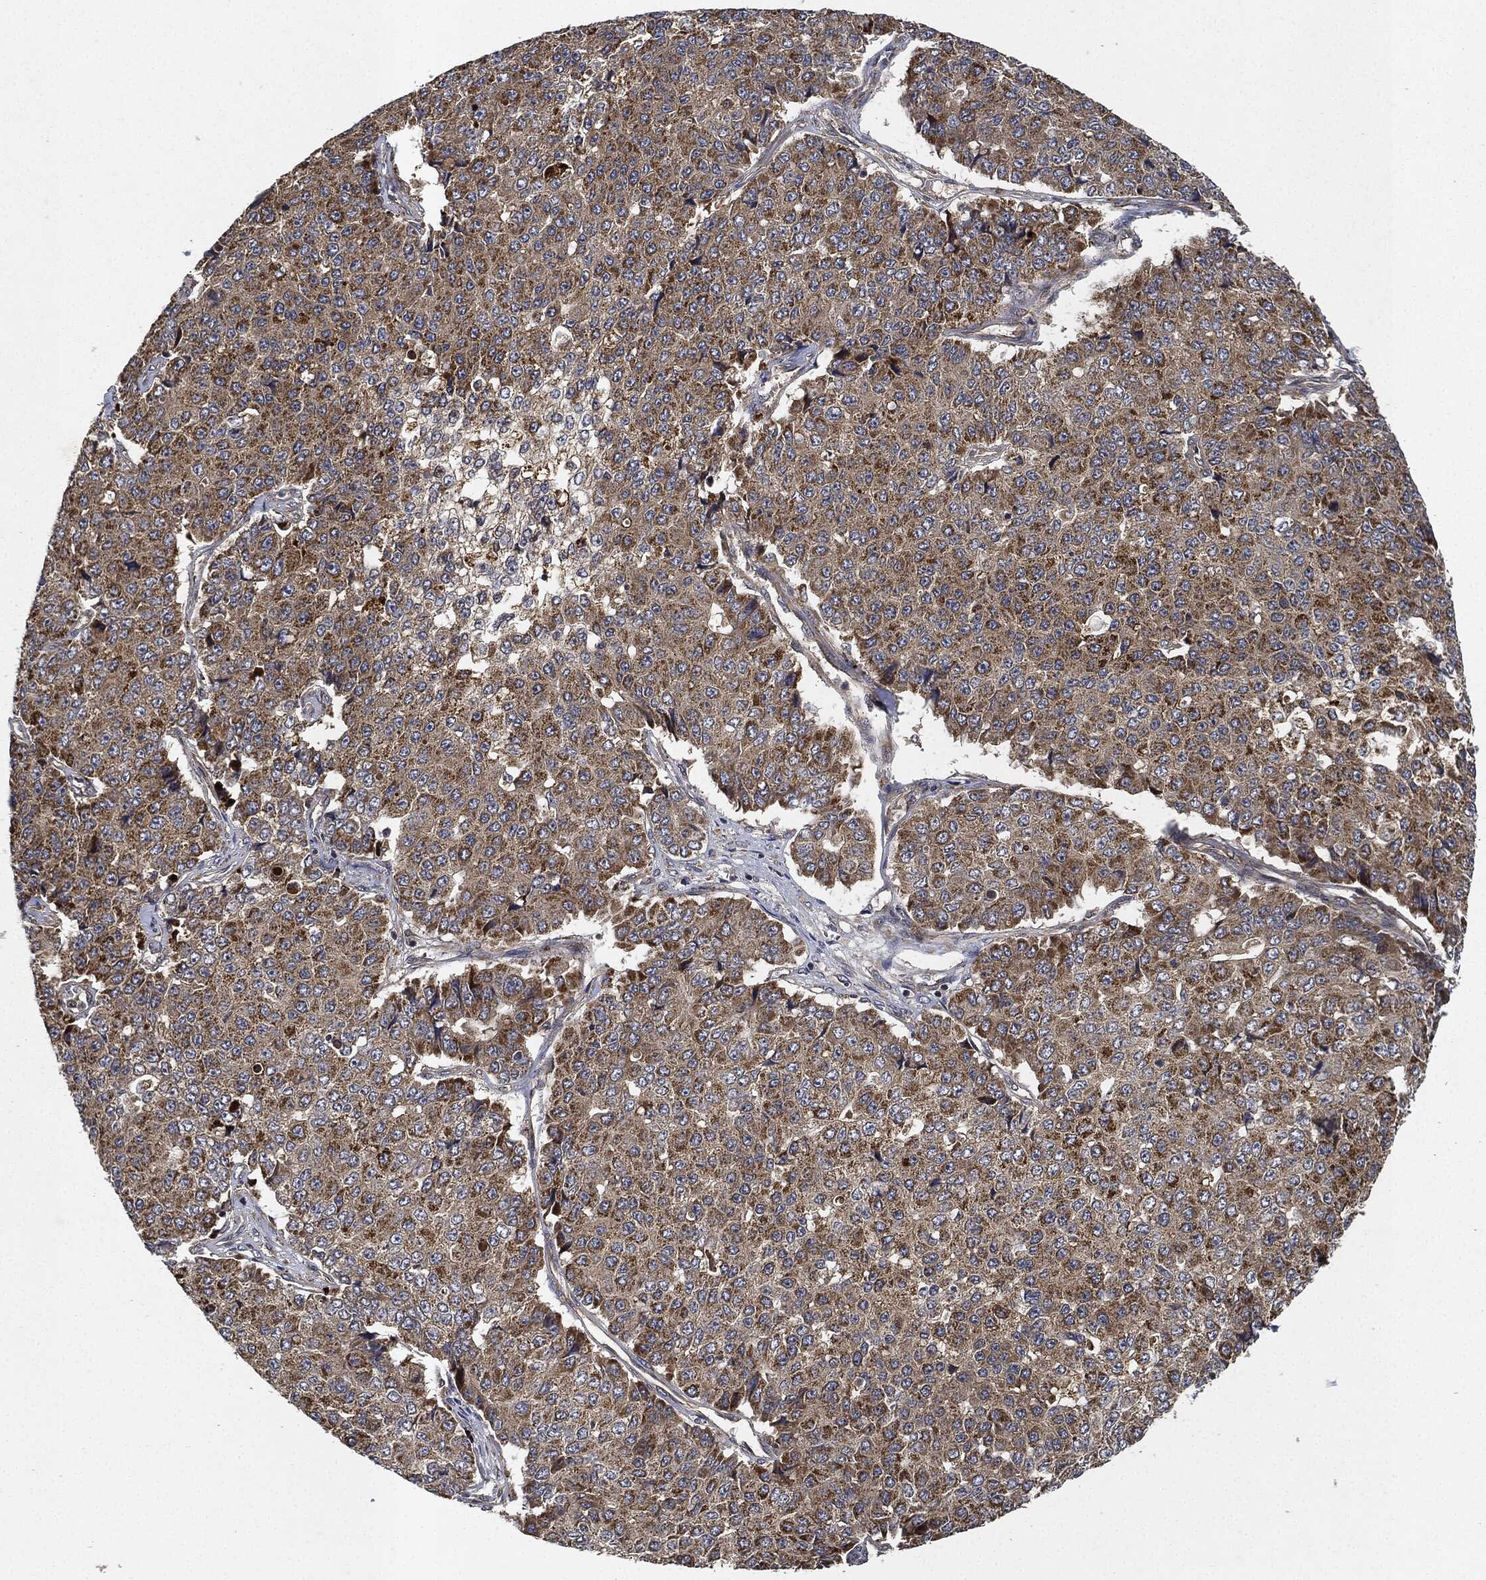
{"staining": {"intensity": "moderate", "quantity": ">75%", "location": "cytoplasmic/membranous"}, "tissue": "pancreatic cancer", "cell_type": "Tumor cells", "image_type": "cancer", "snomed": [{"axis": "morphology", "description": "Normal tissue, NOS"}, {"axis": "morphology", "description": "Adenocarcinoma, NOS"}, {"axis": "topography", "description": "Pancreas"}, {"axis": "topography", "description": "Duodenum"}], "caption": "Protein expression by immunohistochemistry demonstrates moderate cytoplasmic/membranous staining in about >75% of tumor cells in pancreatic cancer (adenocarcinoma).", "gene": "MLST8", "patient": {"sex": "male", "age": 50}}